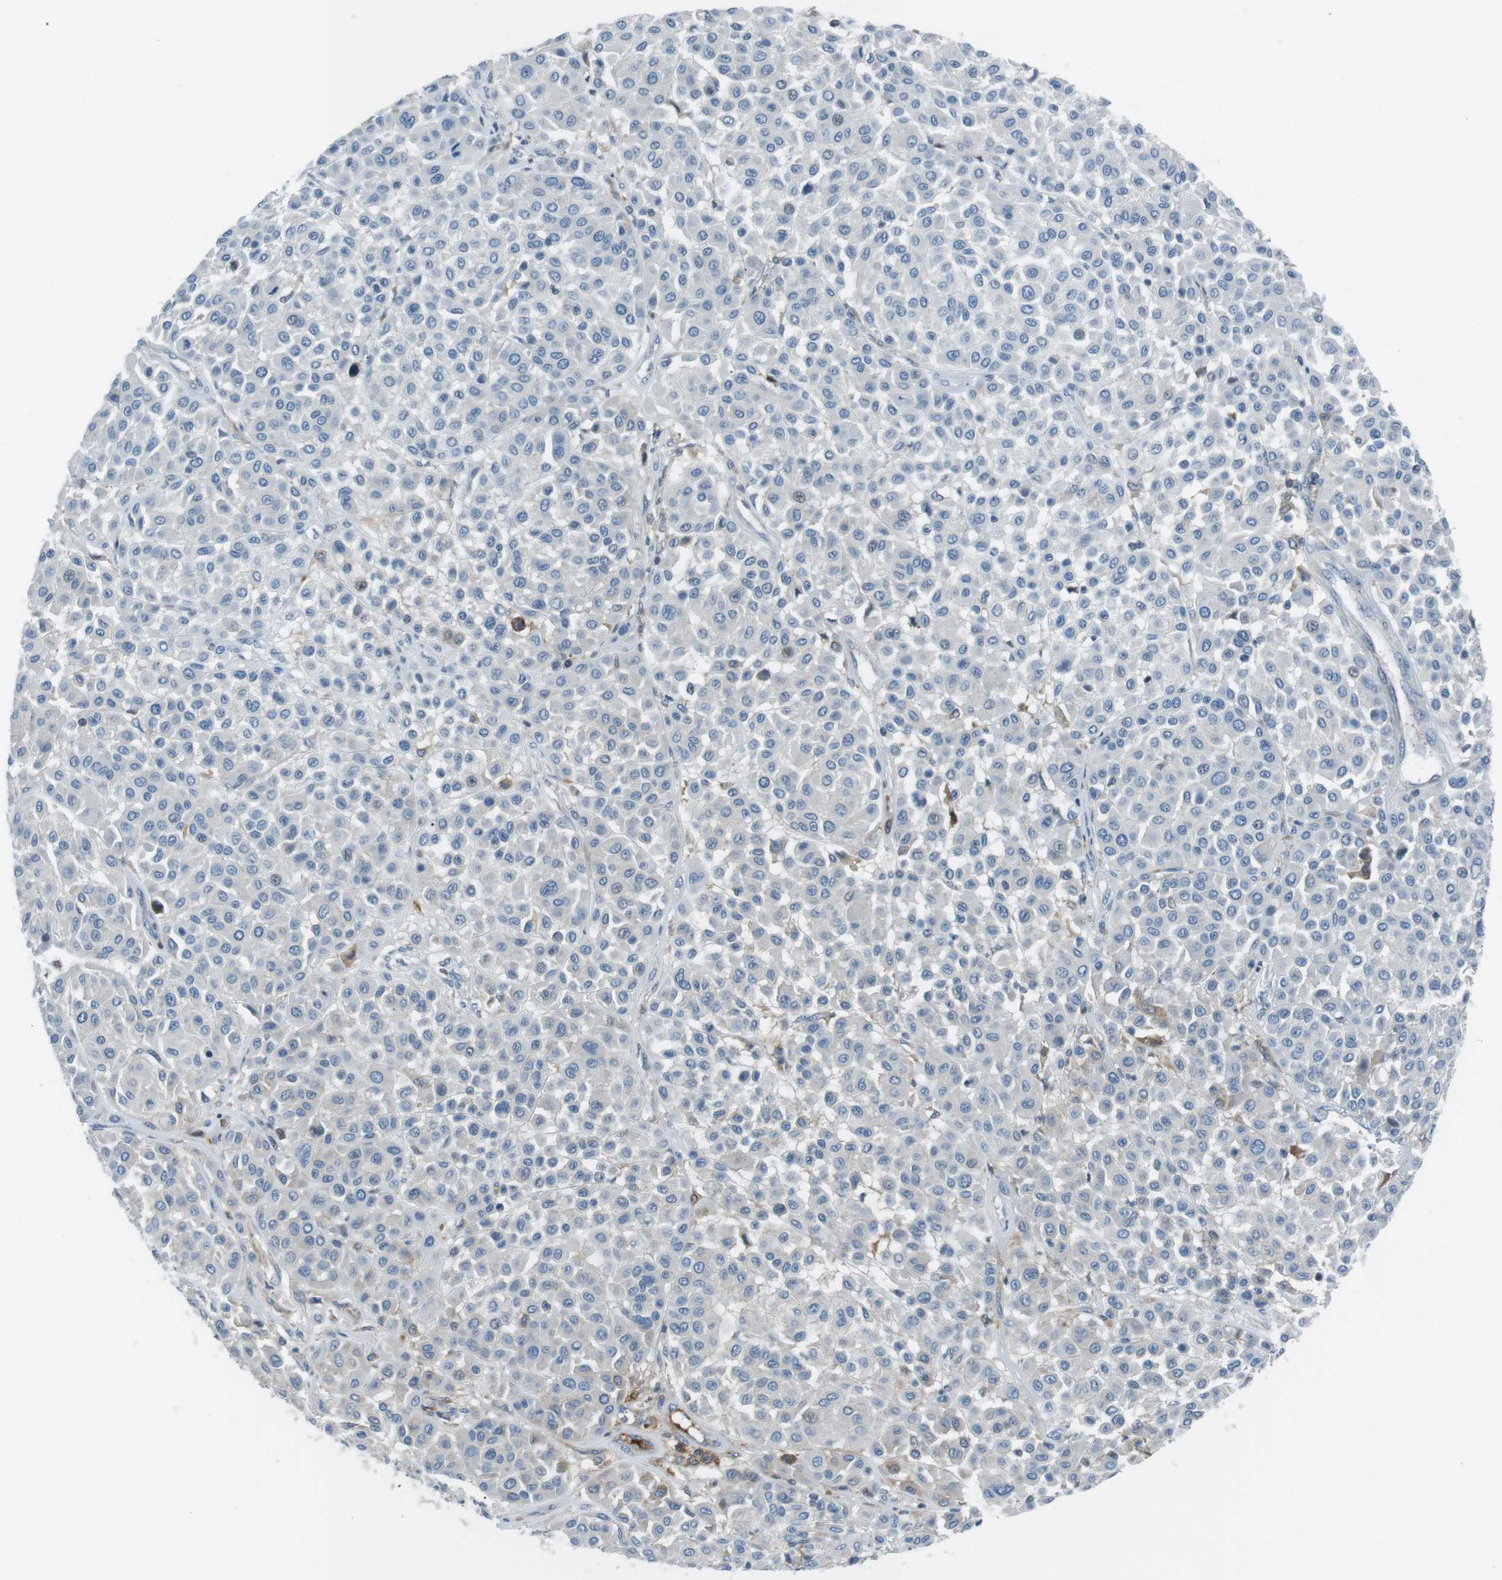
{"staining": {"intensity": "negative", "quantity": "none", "location": "none"}, "tissue": "melanoma", "cell_type": "Tumor cells", "image_type": "cancer", "snomed": [{"axis": "morphology", "description": "Malignant melanoma, Metastatic site"}, {"axis": "topography", "description": "Soft tissue"}], "caption": "Malignant melanoma (metastatic site) stained for a protein using immunohistochemistry displays no positivity tumor cells.", "gene": "ARVCF", "patient": {"sex": "male", "age": 41}}